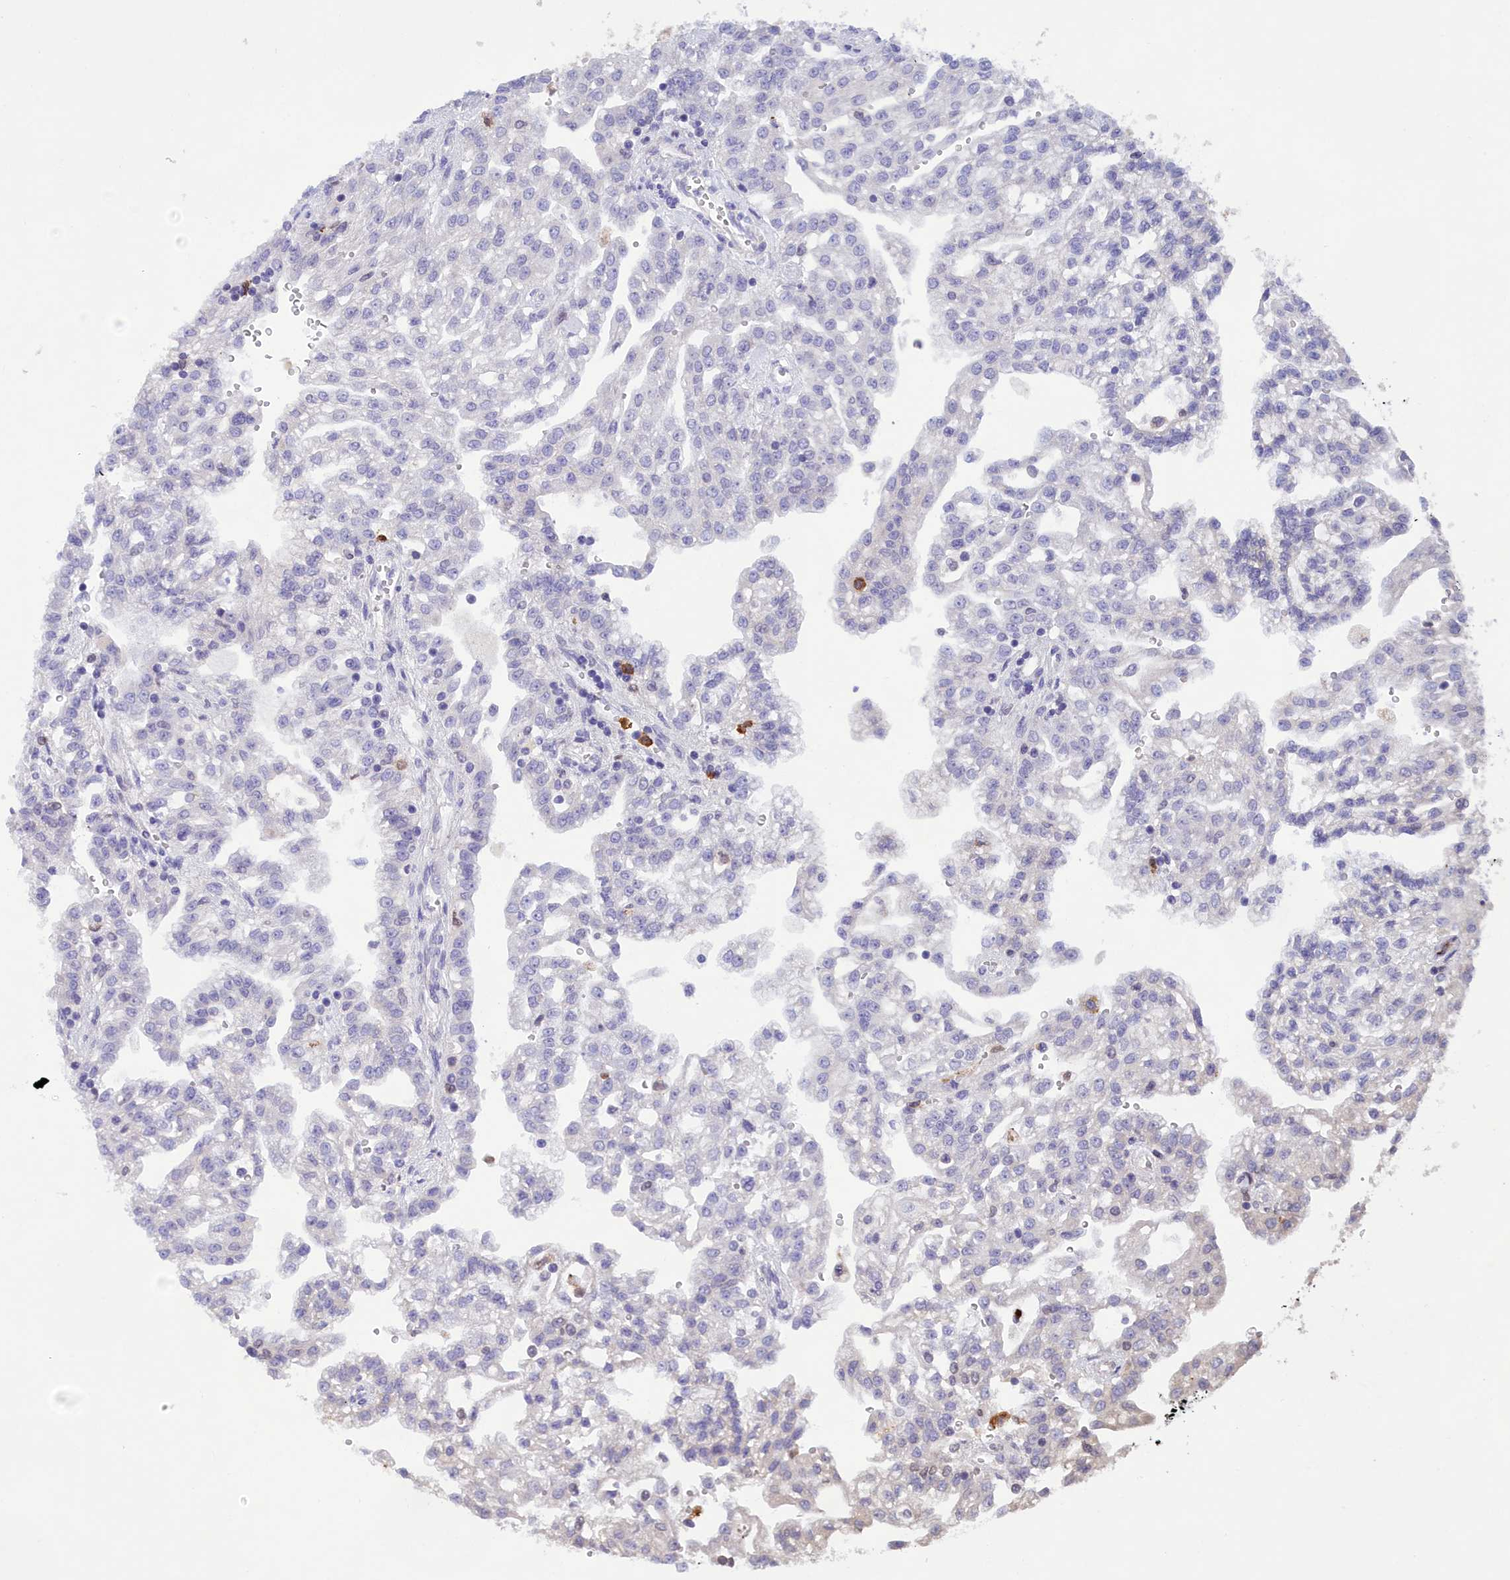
{"staining": {"intensity": "negative", "quantity": "none", "location": "none"}, "tissue": "renal cancer", "cell_type": "Tumor cells", "image_type": "cancer", "snomed": [{"axis": "morphology", "description": "Adenocarcinoma, NOS"}, {"axis": "topography", "description": "Kidney"}], "caption": "A histopathology image of renal cancer stained for a protein reveals no brown staining in tumor cells.", "gene": "PKHD1L1", "patient": {"sex": "male", "age": 63}}